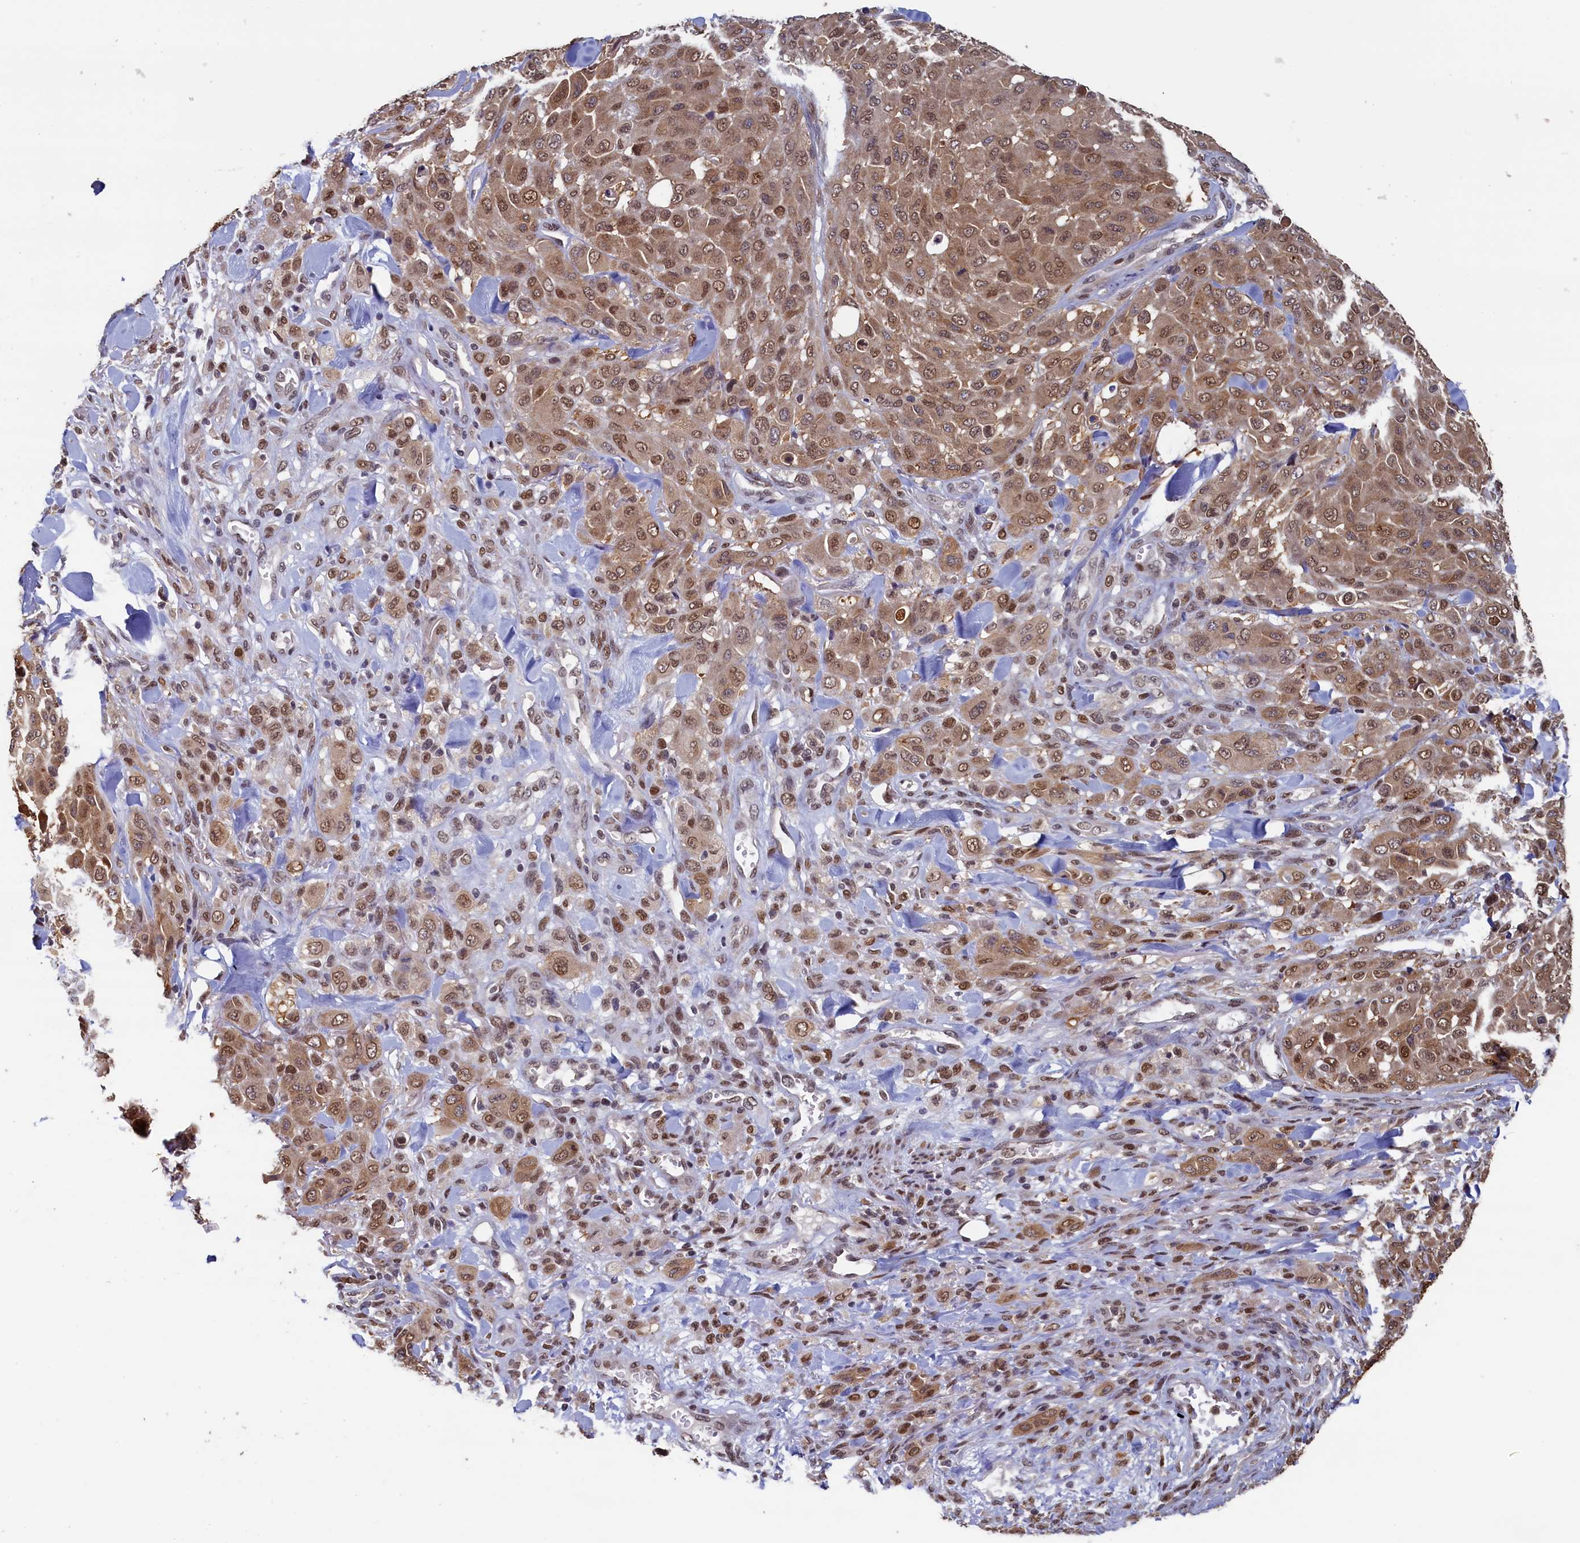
{"staining": {"intensity": "moderate", "quantity": ">75%", "location": "cytoplasmic/membranous,nuclear"}, "tissue": "melanoma", "cell_type": "Tumor cells", "image_type": "cancer", "snomed": [{"axis": "morphology", "description": "Malignant melanoma, Metastatic site"}, {"axis": "topography", "description": "Skin"}], "caption": "Immunohistochemical staining of malignant melanoma (metastatic site) shows medium levels of moderate cytoplasmic/membranous and nuclear expression in about >75% of tumor cells.", "gene": "AHCY", "patient": {"sex": "female", "age": 81}}